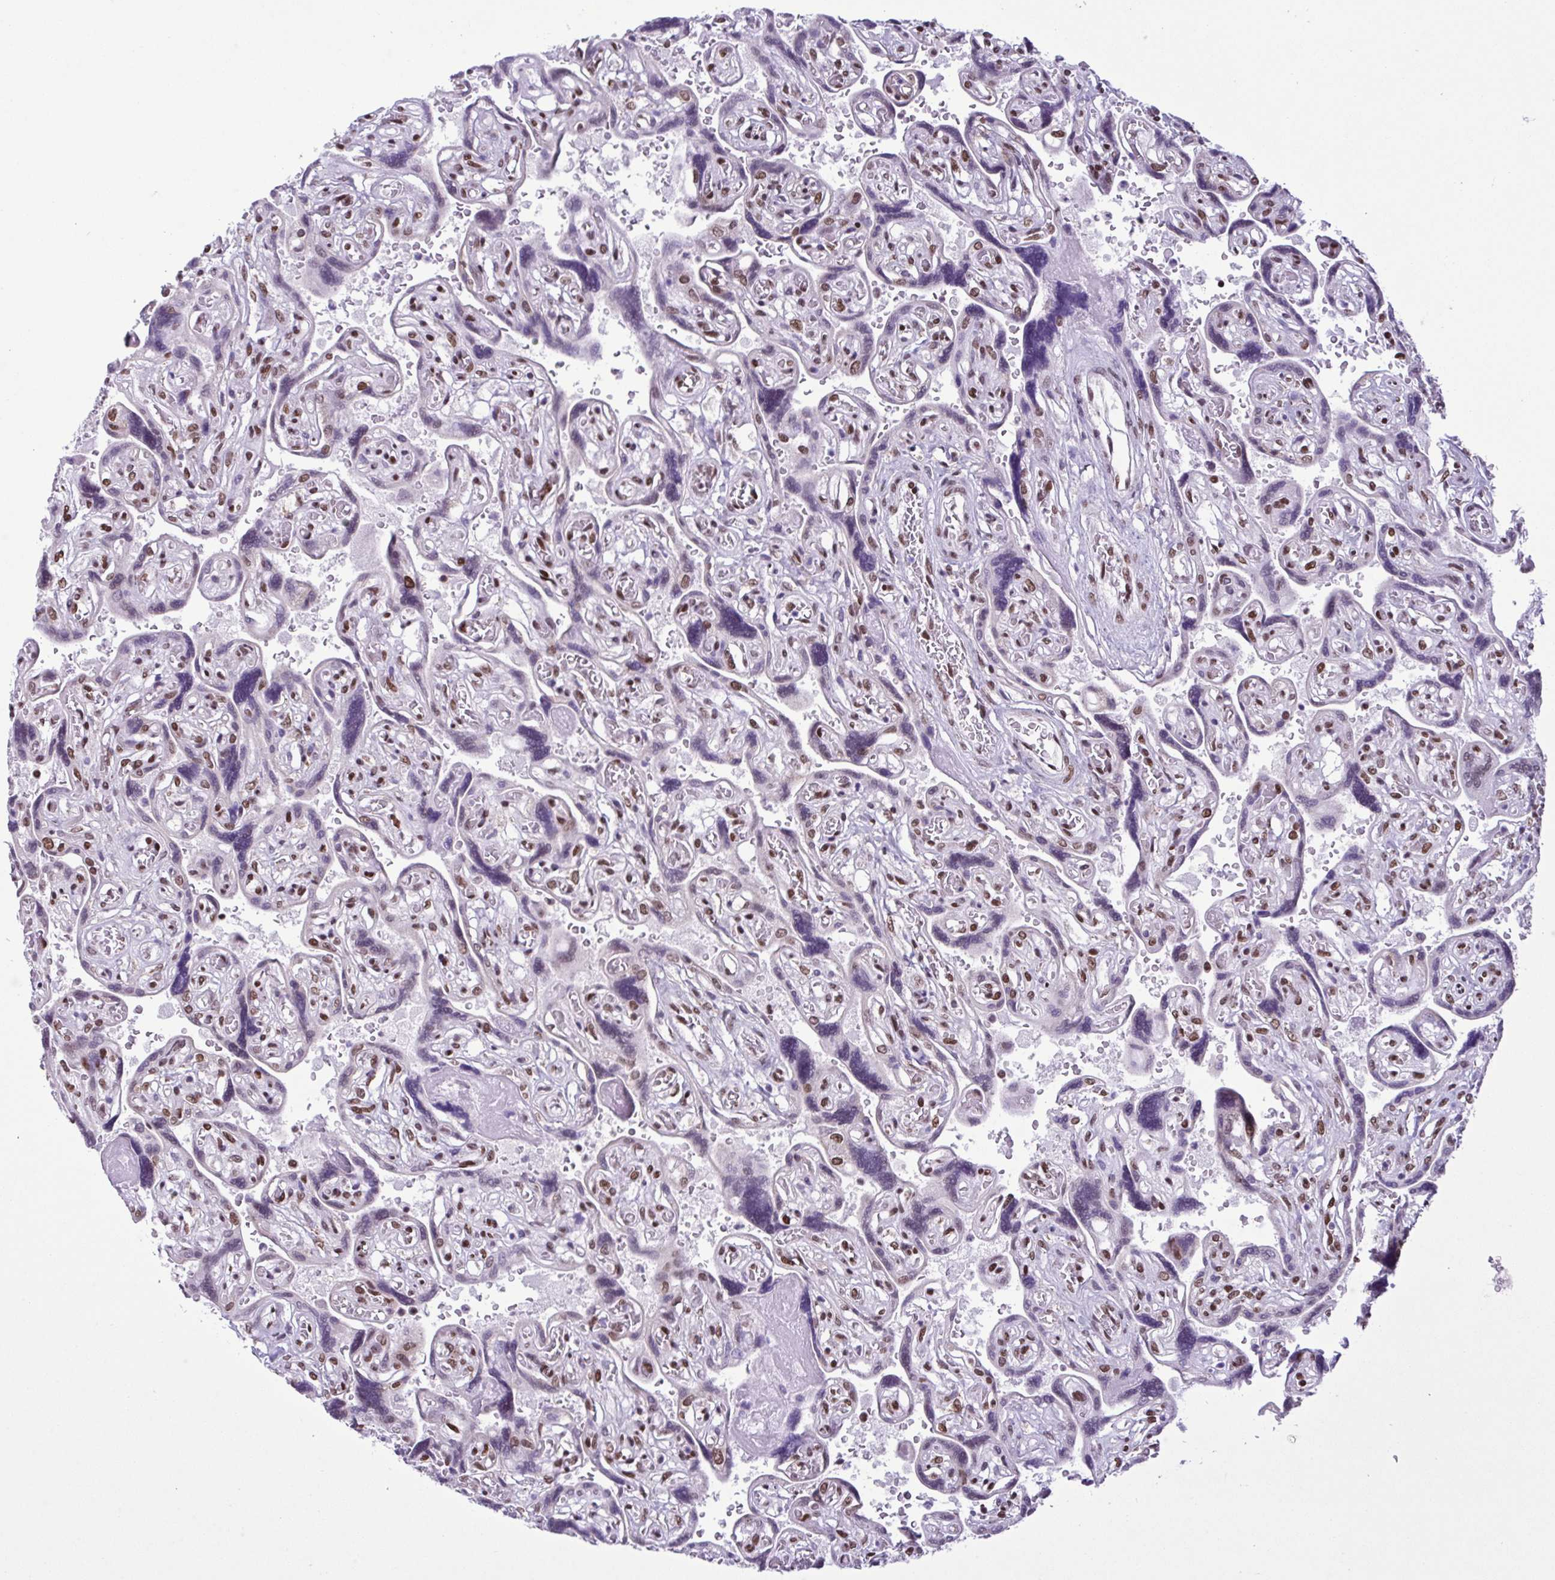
{"staining": {"intensity": "moderate", "quantity": ">75%", "location": "nuclear"}, "tissue": "placenta", "cell_type": "Decidual cells", "image_type": "normal", "snomed": [{"axis": "morphology", "description": "Normal tissue, NOS"}, {"axis": "topography", "description": "Placenta"}], "caption": "DAB (3,3'-diaminobenzidine) immunohistochemical staining of unremarkable human placenta exhibits moderate nuclear protein expression in about >75% of decidual cells.", "gene": "TIMM21", "patient": {"sex": "female", "age": 32}}